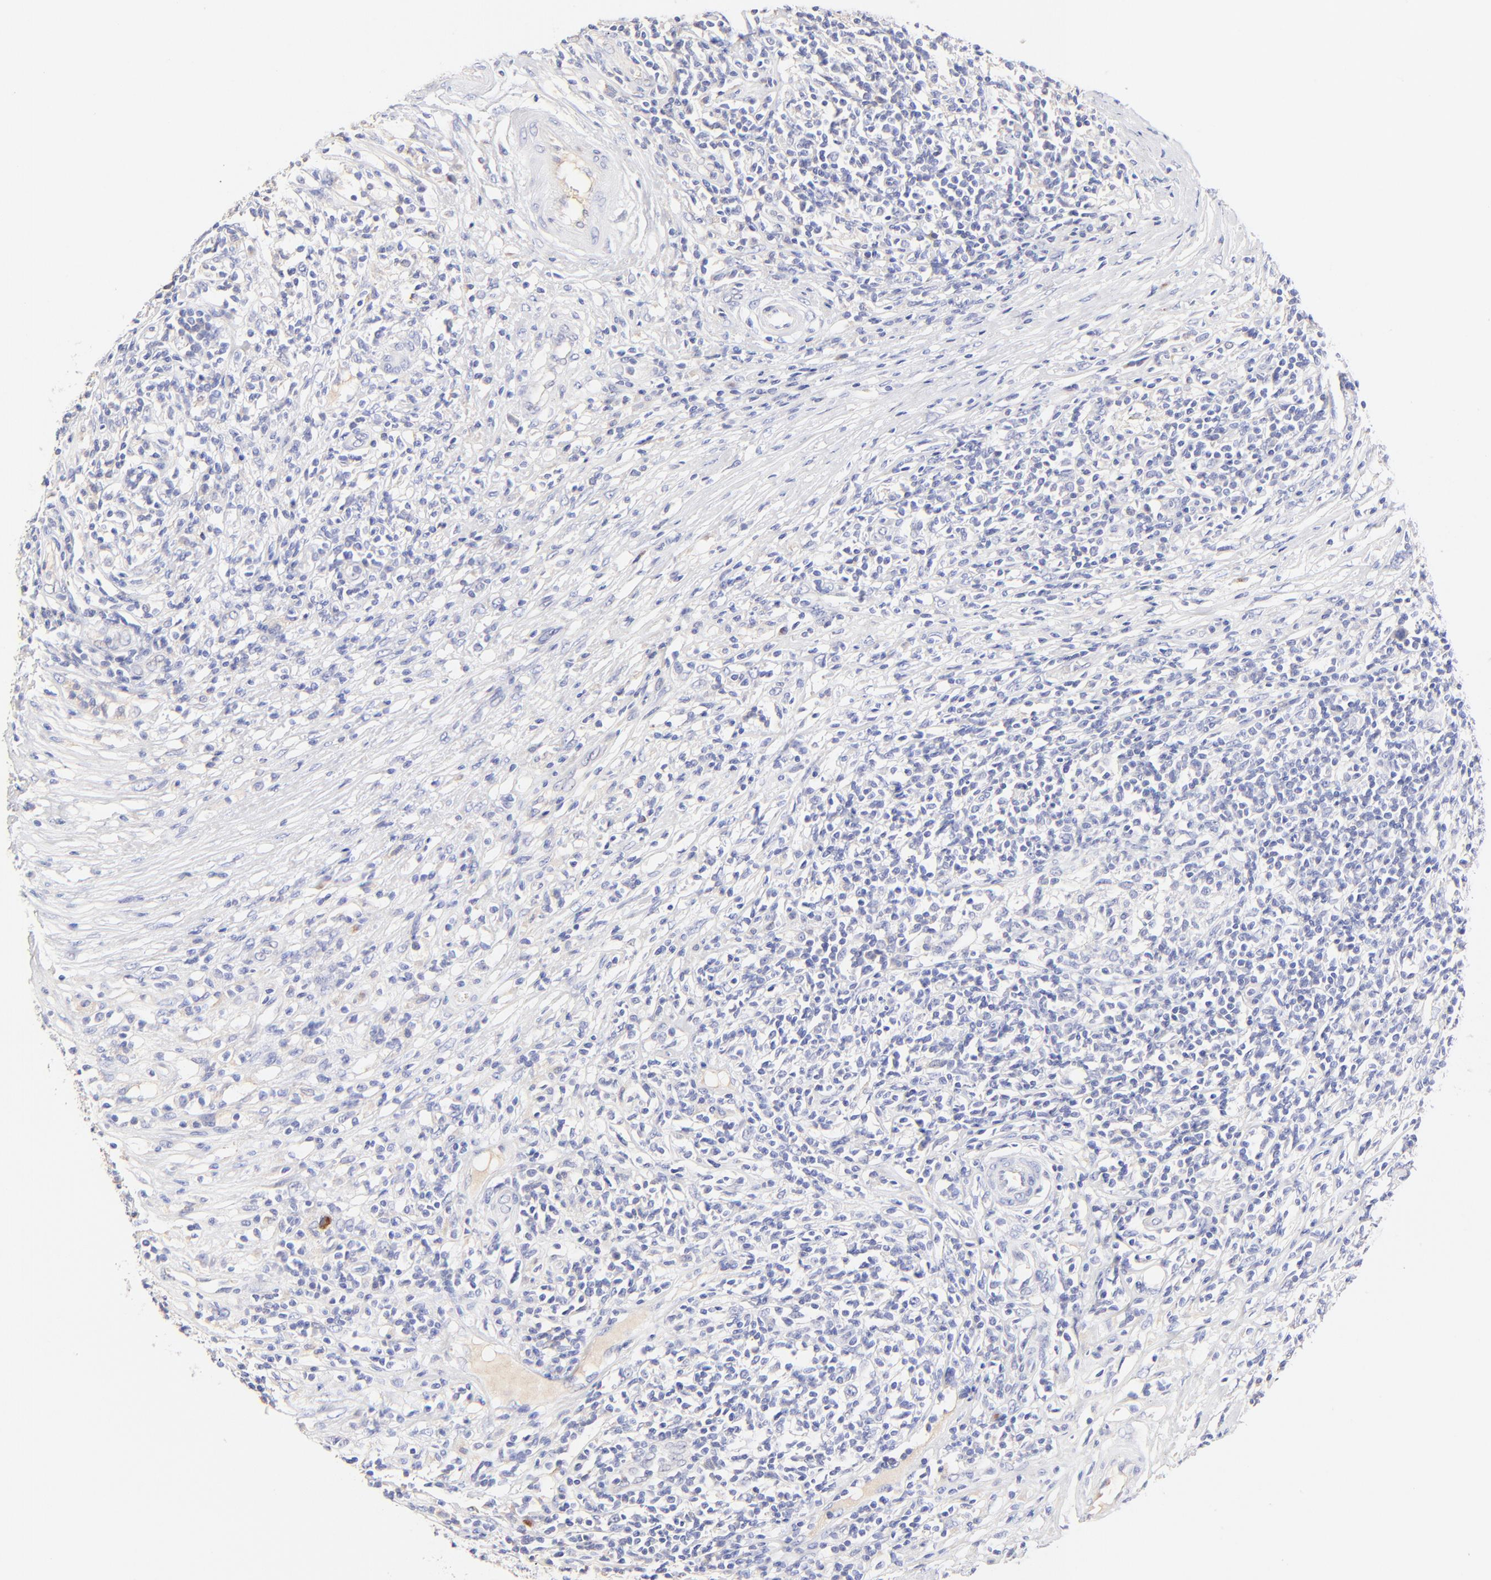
{"staining": {"intensity": "negative", "quantity": "none", "location": "none"}, "tissue": "lymphoma", "cell_type": "Tumor cells", "image_type": "cancer", "snomed": [{"axis": "morphology", "description": "Malignant lymphoma, non-Hodgkin's type, High grade"}, {"axis": "topography", "description": "Lymph node"}], "caption": "High power microscopy photomicrograph of an immunohistochemistry (IHC) histopathology image of lymphoma, revealing no significant expression in tumor cells.", "gene": "ASB9", "patient": {"sex": "female", "age": 84}}